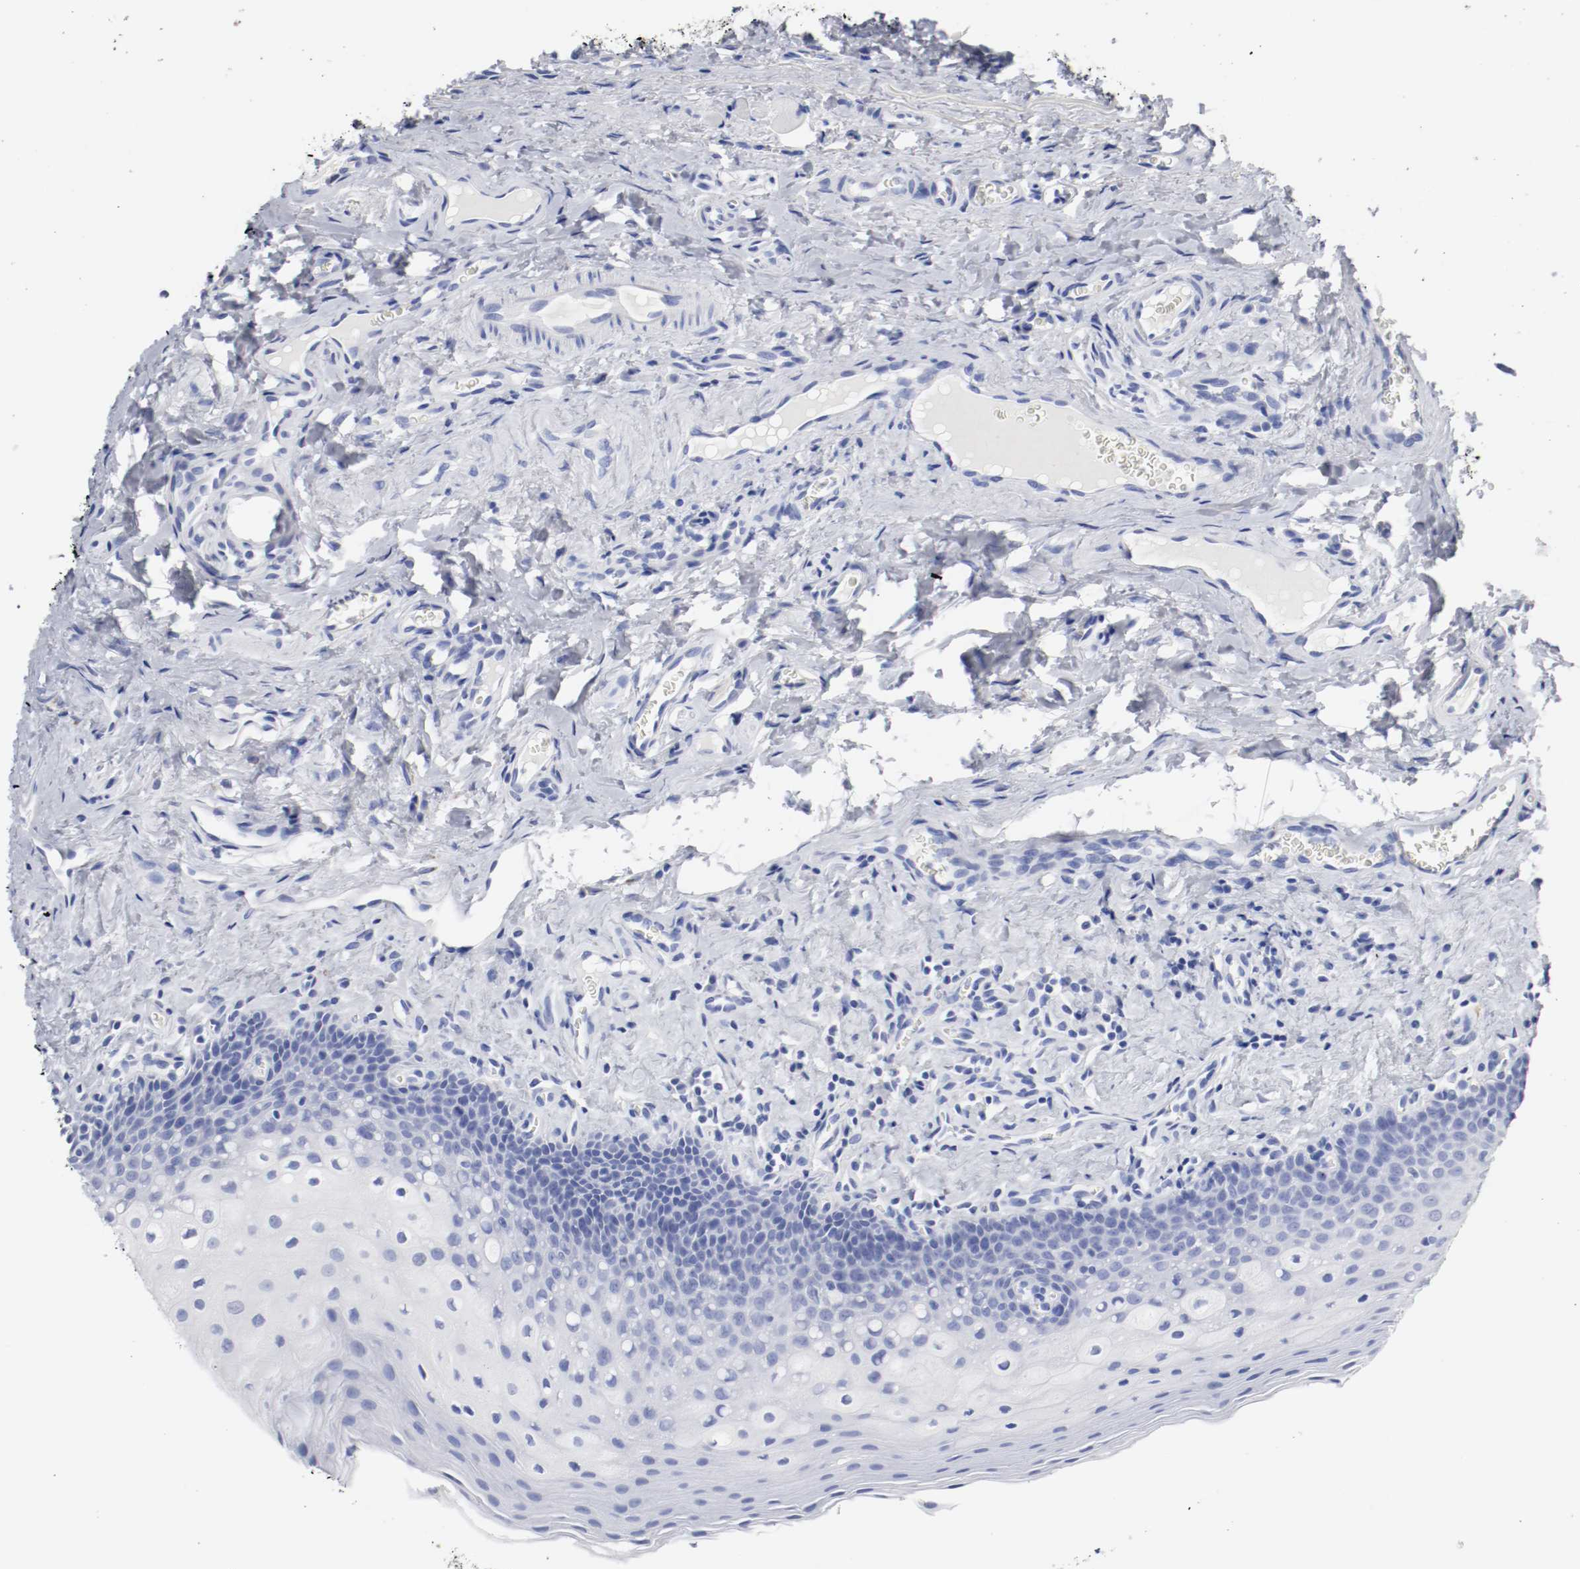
{"staining": {"intensity": "negative", "quantity": "none", "location": "none"}, "tissue": "oral mucosa", "cell_type": "Squamous epithelial cells", "image_type": "normal", "snomed": [{"axis": "morphology", "description": "Normal tissue, NOS"}, {"axis": "topography", "description": "Oral tissue"}], "caption": "The histopathology image demonstrates no staining of squamous epithelial cells in normal oral mucosa.", "gene": "GAD1", "patient": {"sex": "male", "age": 20}}